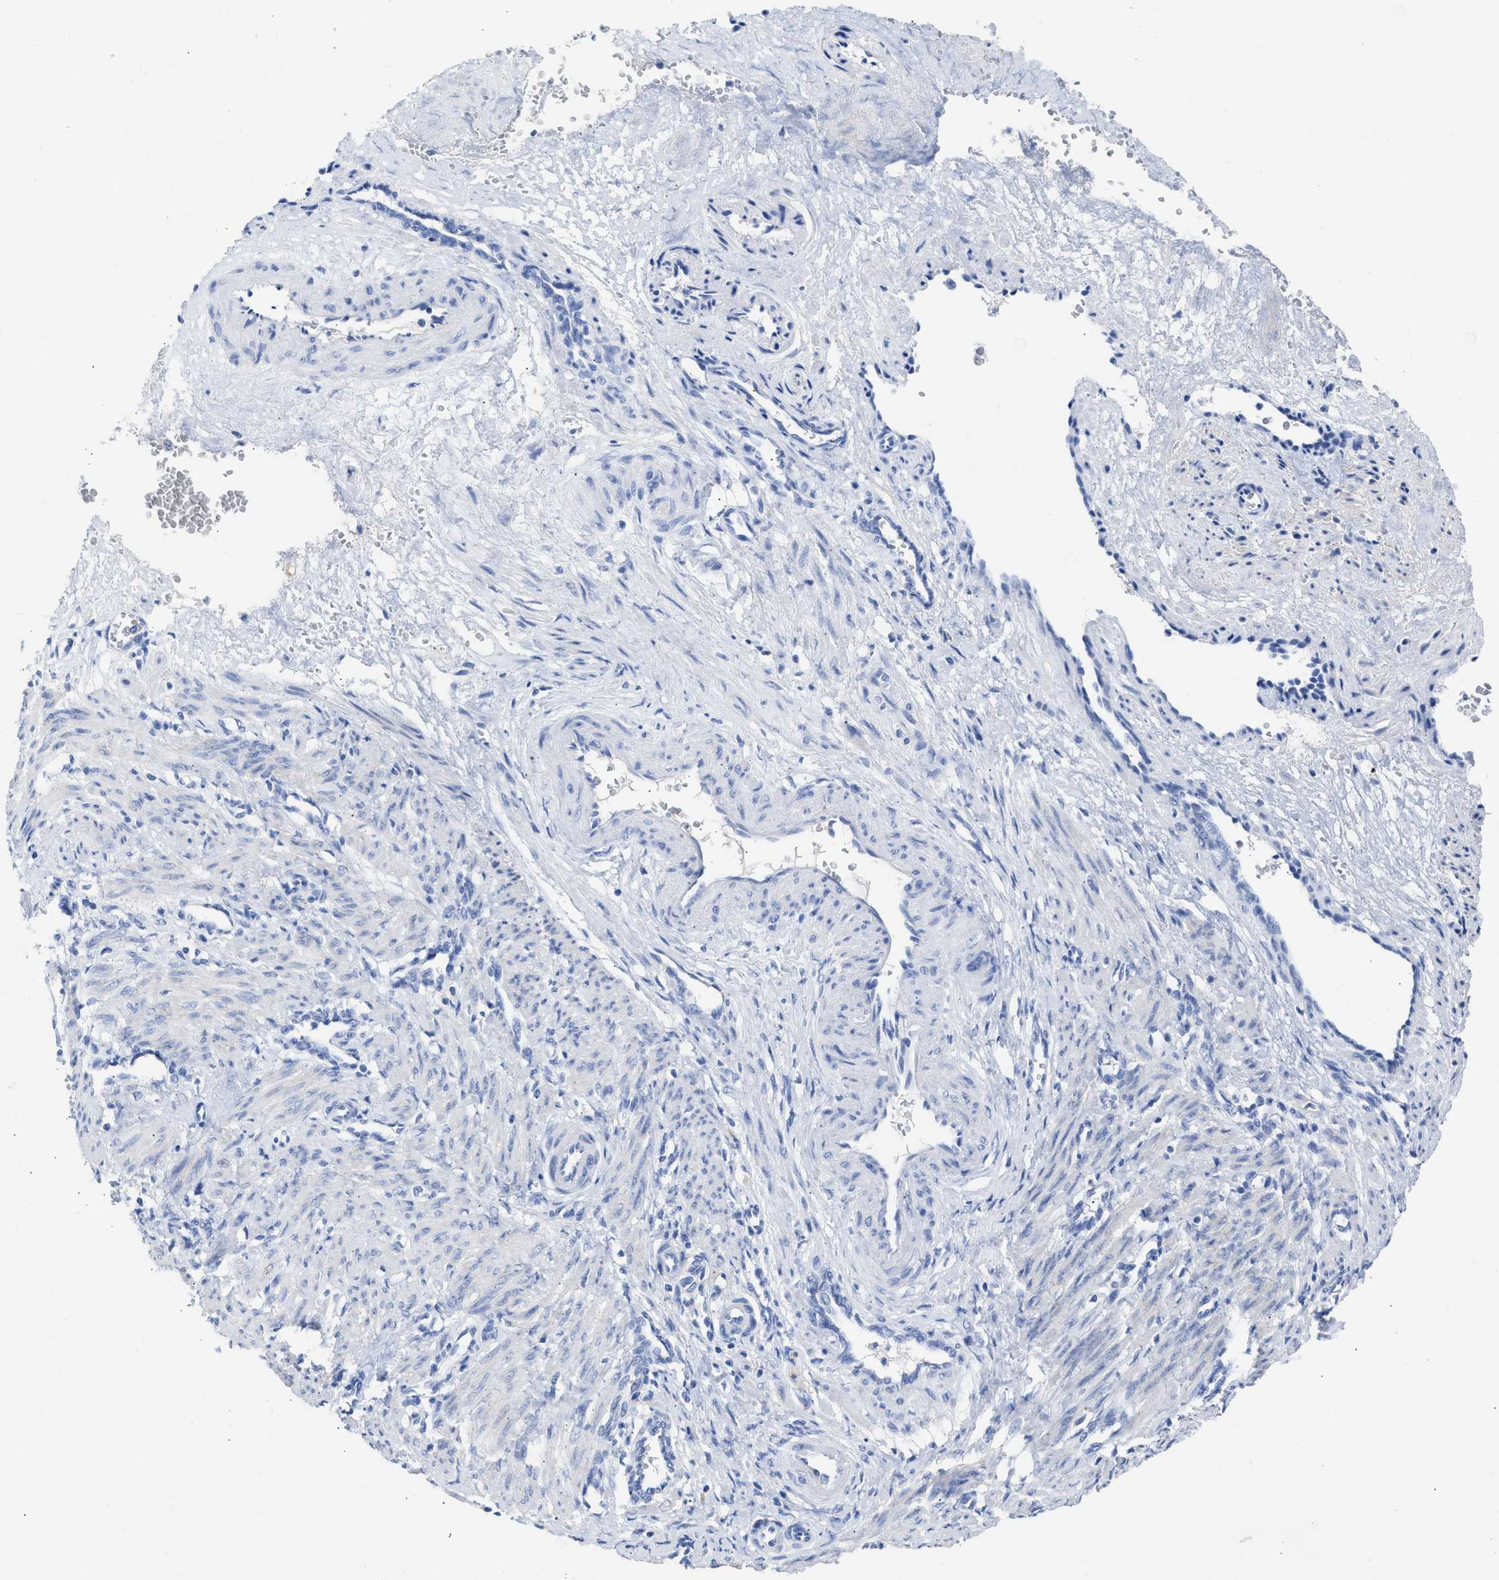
{"staining": {"intensity": "negative", "quantity": "none", "location": "none"}, "tissue": "smooth muscle", "cell_type": "Smooth muscle cells", "image_type": "normal", "snomed": [{"axis": "morphology", "description": "Normal tissue, NOS"}, {"axis": "topography", "description": "Endometrium"}], "caption": "DAB immunohistochemical staining of benign smooth muscle exhibits no significant positivity in smooth muscle cells.", "gene": "NCAM1", "patient": {"sex": "female", "age": 33}}